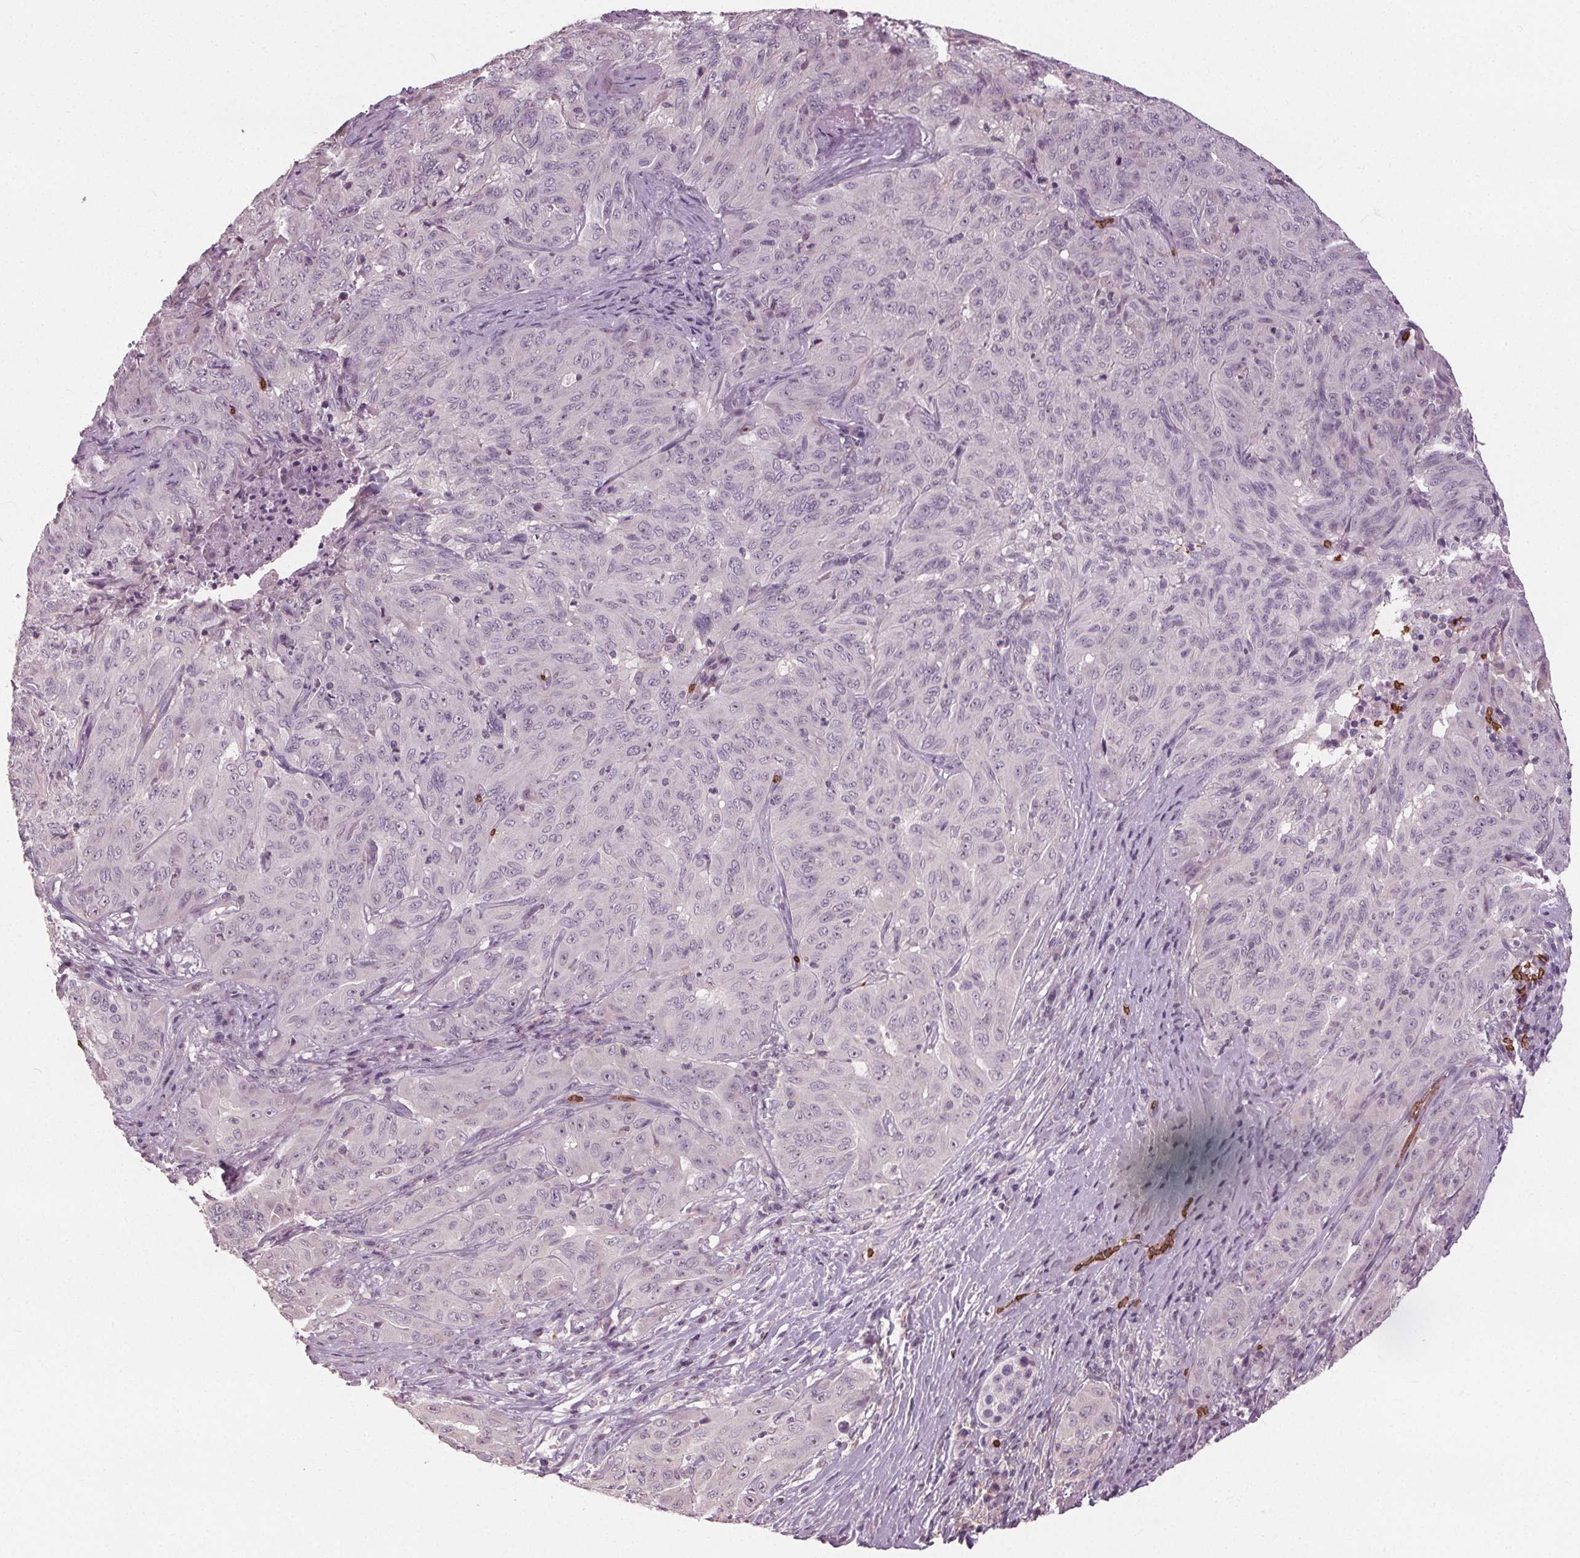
{"staining": {"intensity": "negative", "quantity": "none", "location": "none"}, "tissue": "pancreatic cancer", "cell_type": "Tumor cells", "image_type": "cancer", "snomed": [{"axis": "morphology", "description": "Adenocarcinoma, NOS"}, {"axis": "topography", "description": "Pancreas"}], "caption": "Pancreatic cancer (adenocarcinoma) stained for a protein using IHC demonstrates no positivity tumor cells.", "gene": "SLC4A1", "patient": {"sex": "male", "age": 63}}